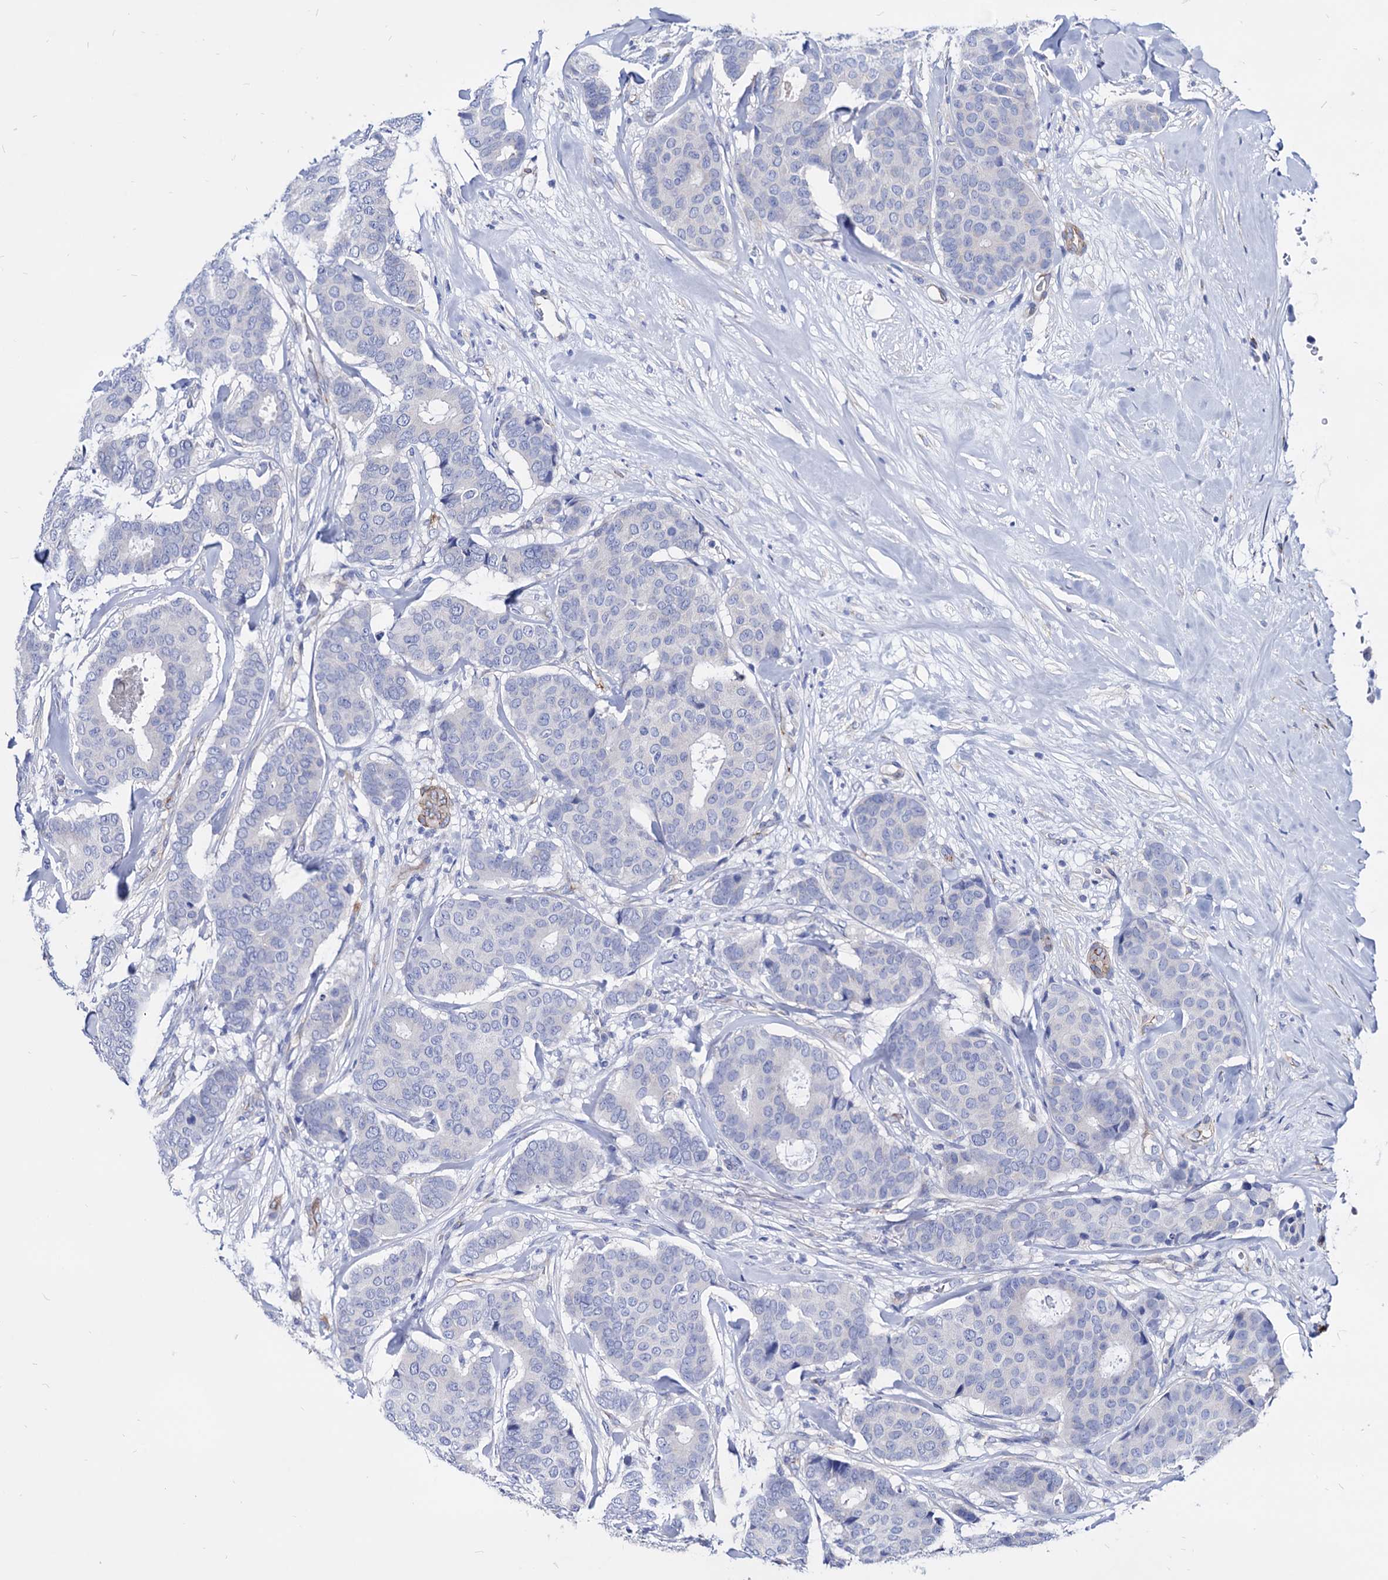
{"staining": {"intensity": "negative", "quantity": "none", "location": "none"}, "tissue": "breast cancer", "cell_type": "Tumor cells", "image_type": "cancer", "snomed": [{"axis": "morphology", "description": "Duct carcinoma"}, {"axis": "topography", "description": "Breast"}], "caption": "This is an immunohistochemistry (IHC) image of human breast cancer (infiltrating ductal carcinoma). There is no staining in tumor cells.", "gene": "WDR11", "patient": {"sex": "female", "age": 75}}